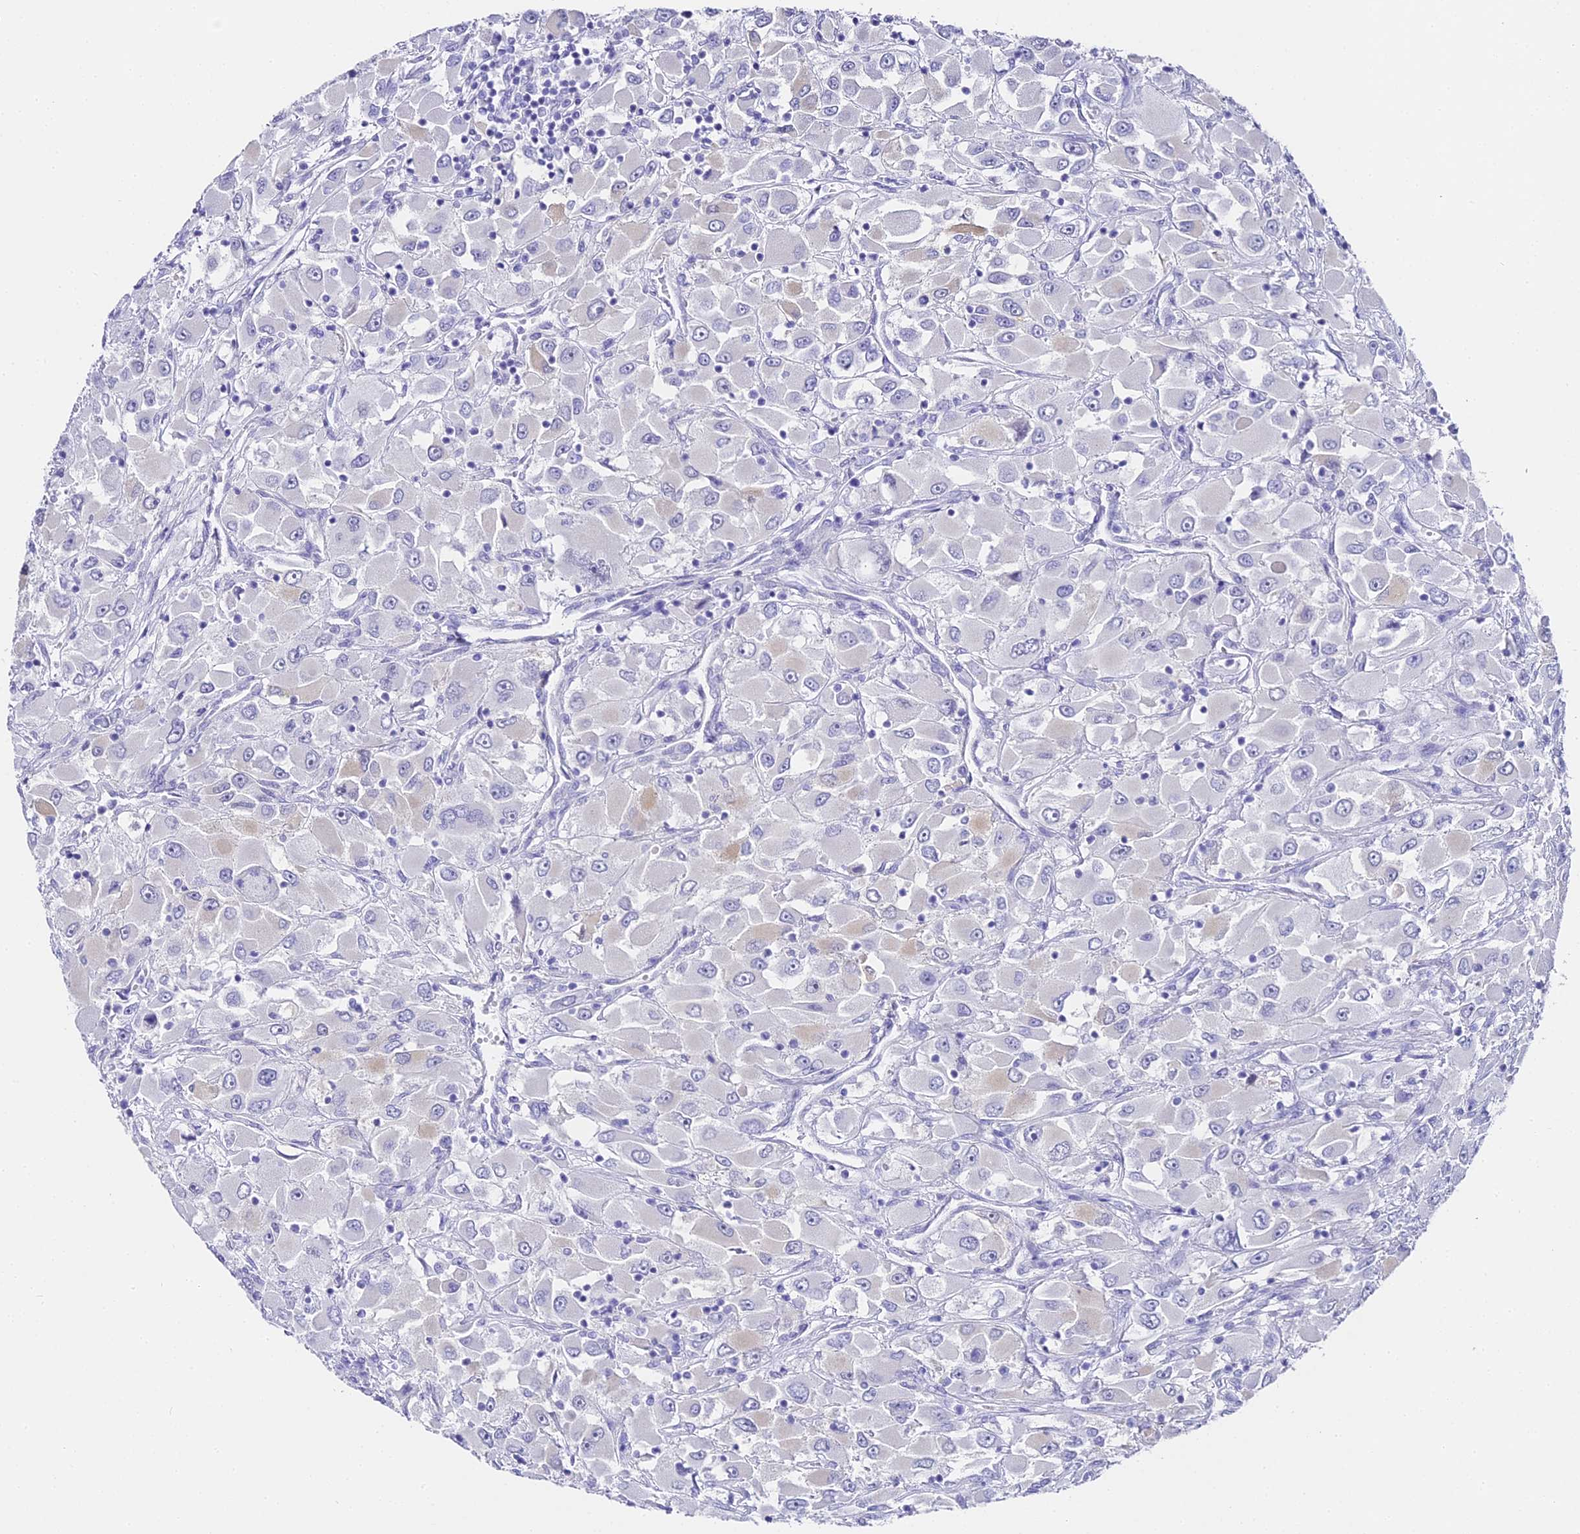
{"staining": {"intensity": "negative", "quantity": "none", "location": "none"}, "tissue": "renal cancer", "cell_type": "Tumor cells", "image_type": "cancer", "snomed": [{"axis": "morphology", "description": "Adenocarcinoma, NOS"}, {"axis": "topography", "description": "Kidney"}], "caption": "High magnification brightfield microscopy of renal adenocarcinoma stained with DAB (3,3'-diaminobenzidine) (brown) and counterstained with hematoxylin (blue): tumor cells show no significant positivity.", "gene": "ABHD14A-ACY1", "patient": {"sex": "female", "age": 52}}